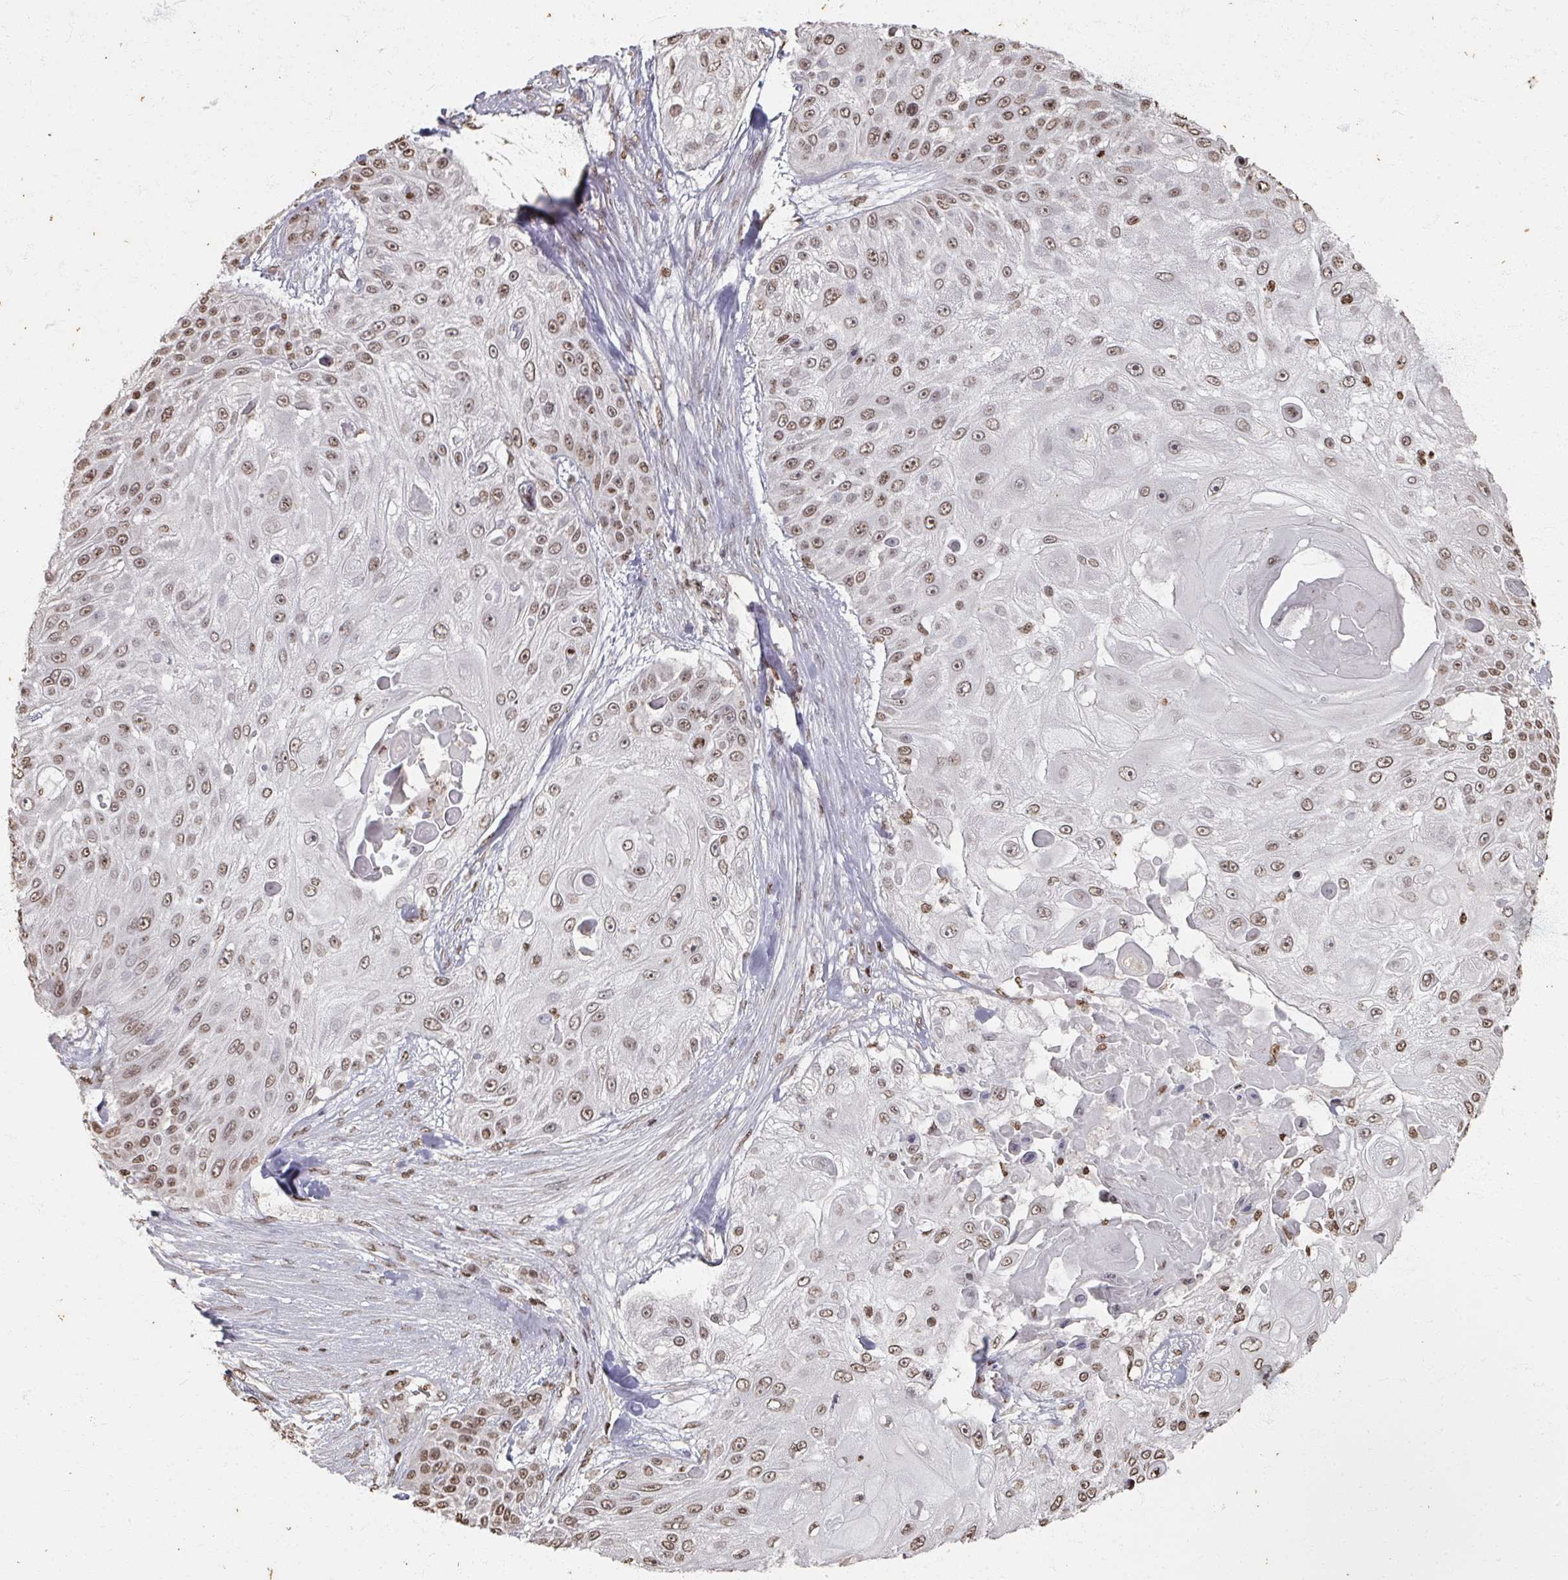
{"staining": {"intensity": "moderate", "quantity": ">75%", "location": "nuclear"}, "tissue": "skin cancer", "cell_type": "Tumor cells", "image_type": "cancer", "snomed": [{"axis": "morphology", "description": "Squamous cell carcinoma, NOS"}, {"axis": "topography", "description": "Skin"}], "caption": "Immunohistochemical staining of skin cancer displays medium levels of moderate nuclear protein expression in approximately >75% of tumor cells. Nuclei are stained in blue.", "gene": "DCUN1D5", "patient": {"sex": "female", "age": 86}}